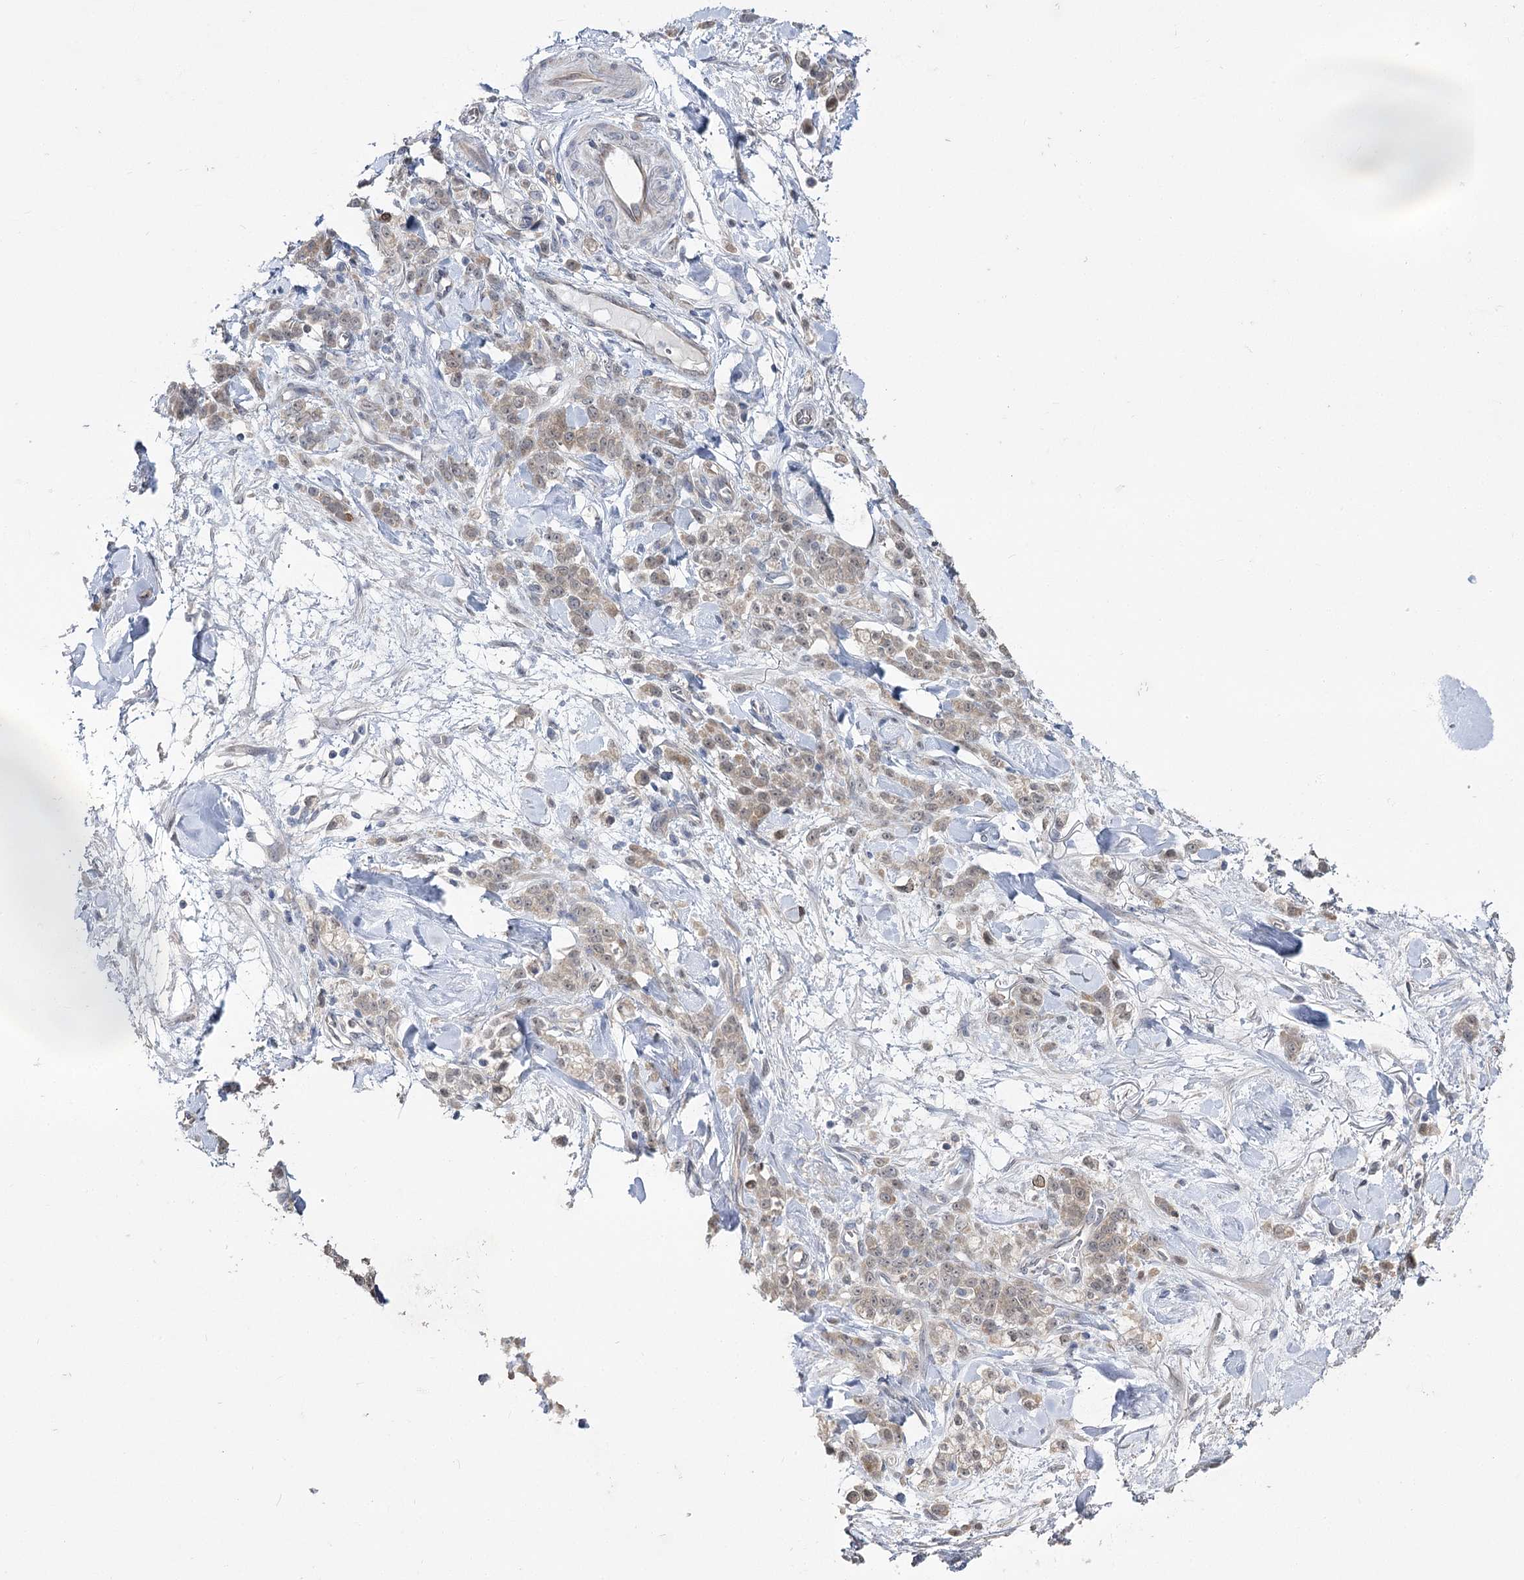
{"staining": {"intensity": "weak", "quantity": "<25%", "location": "cytoplasmic/membranous"}, "tissue": "stomach cancer", "cell_type": "Tumor cells", "image_type": "cancer", "snomed": [{"axis": "morphology", "description": "Normal tissue, NOS"}, {"axis": "morphology", "description": "Adenocarcinoma, NOS"}, {"axis": "topography", "description": "Stomach"}], "caption": "Image shows no protein staining in tumor cells of stomach adenocarcinoma tissue. (DAB (3,3'-diaminobenzidine) immunohistochemistry, high magnification).", "gene": "PHYHIPL", "patient": {"sex": "male", "age": 82}}